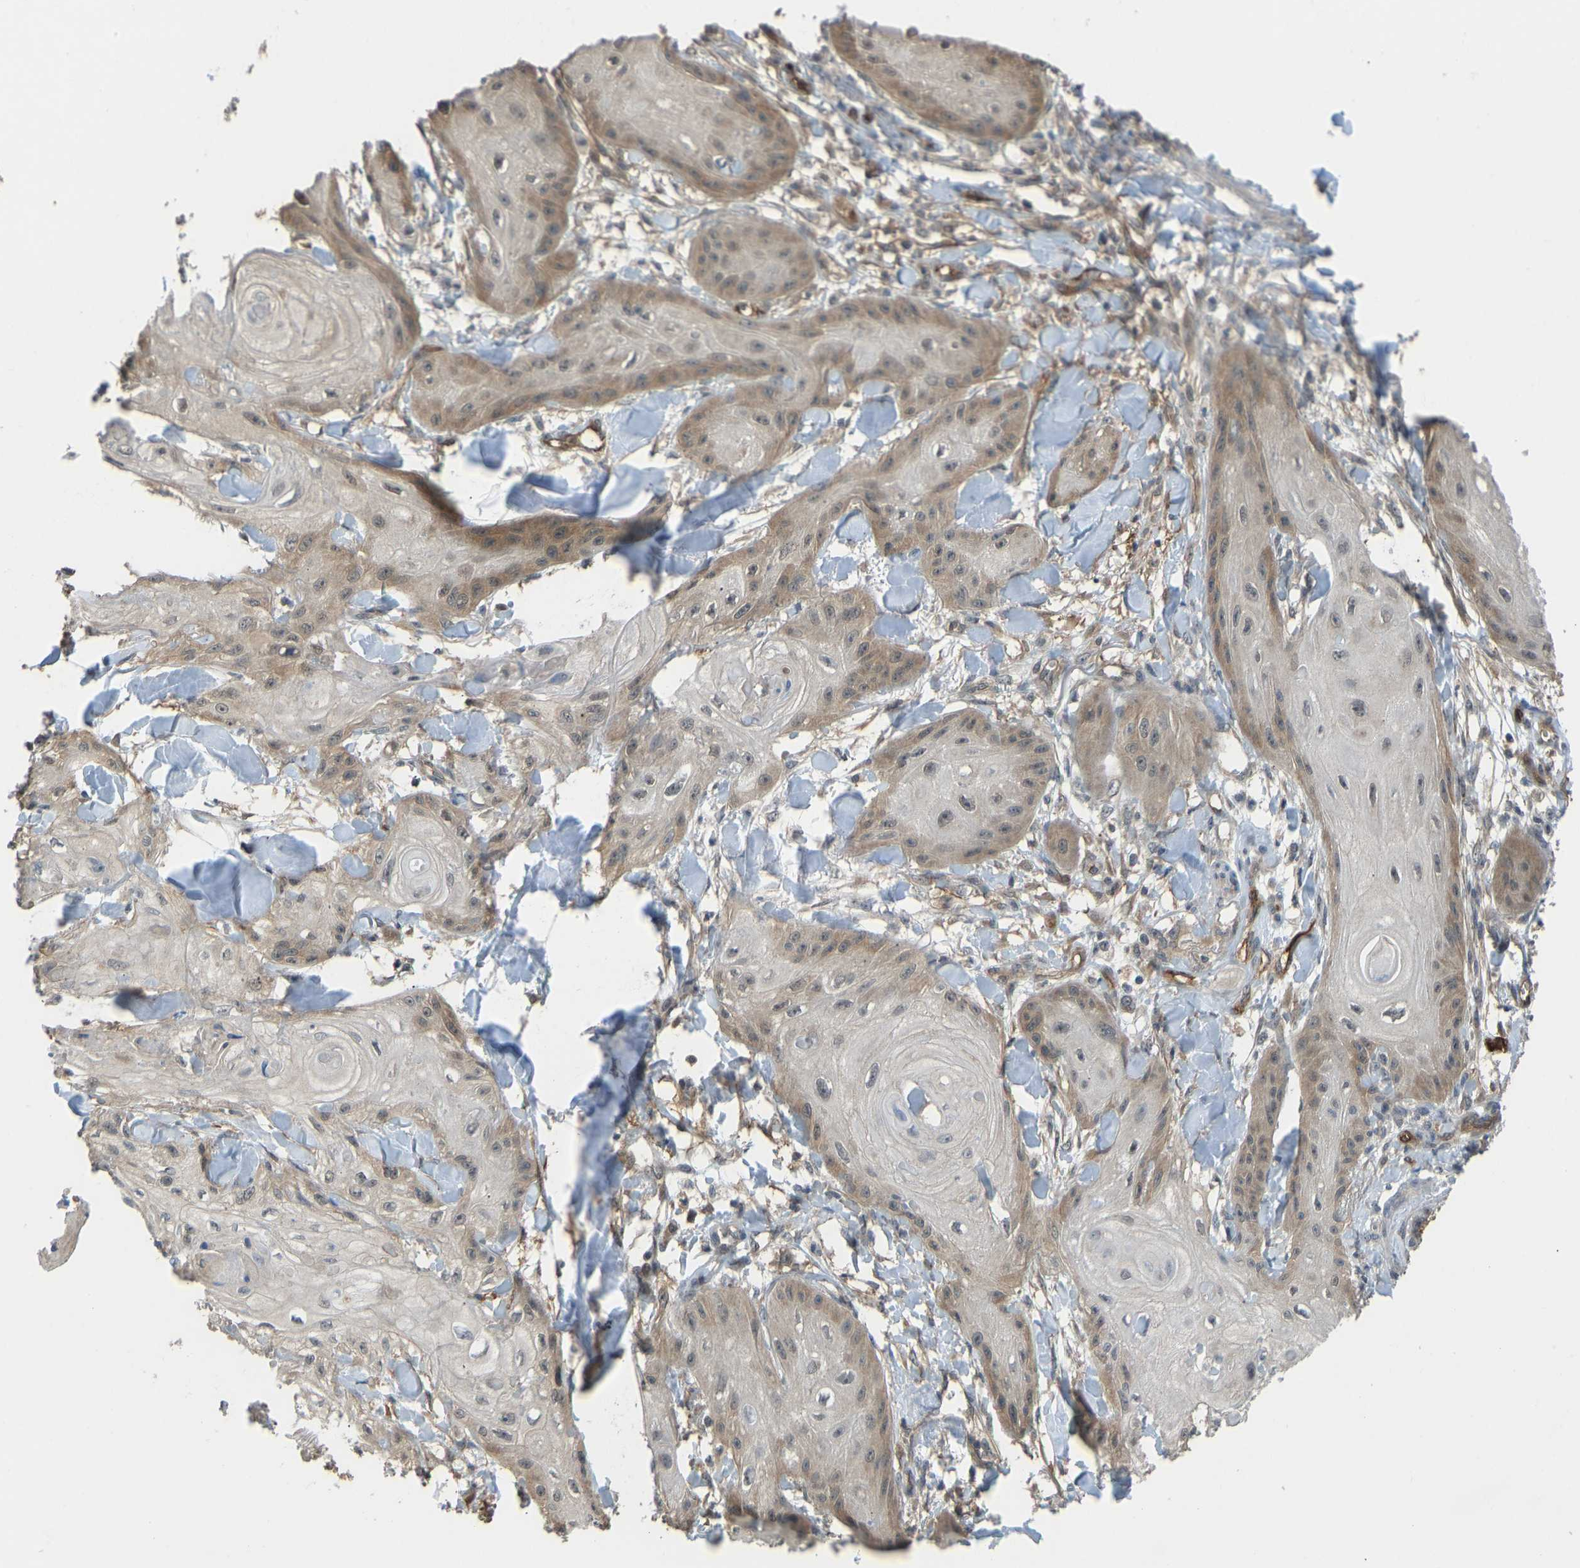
{"staining": {"intensity": "moderate", "quantity": ">75%", "location": "cytoplasmic/membranous,nuclear"}, "tissue": "skin cancer", "cell_type": "Tumor cells", "image_type": "cancer", "snomed": [{"axis": "morphology", "description": "Squamous cell carcinoma, NOS"}, {"axis": "topography", "description": "Skin"}], "caption": "DAB immunohistochemical staining of skin squamous cell carcinoma exhibits moderate cytoplasmic/membranous and nuclear protein positivity in about >75% of tumor cells.", "gene": "CCT8", "patient": {"sex": "male", "age": 74}}